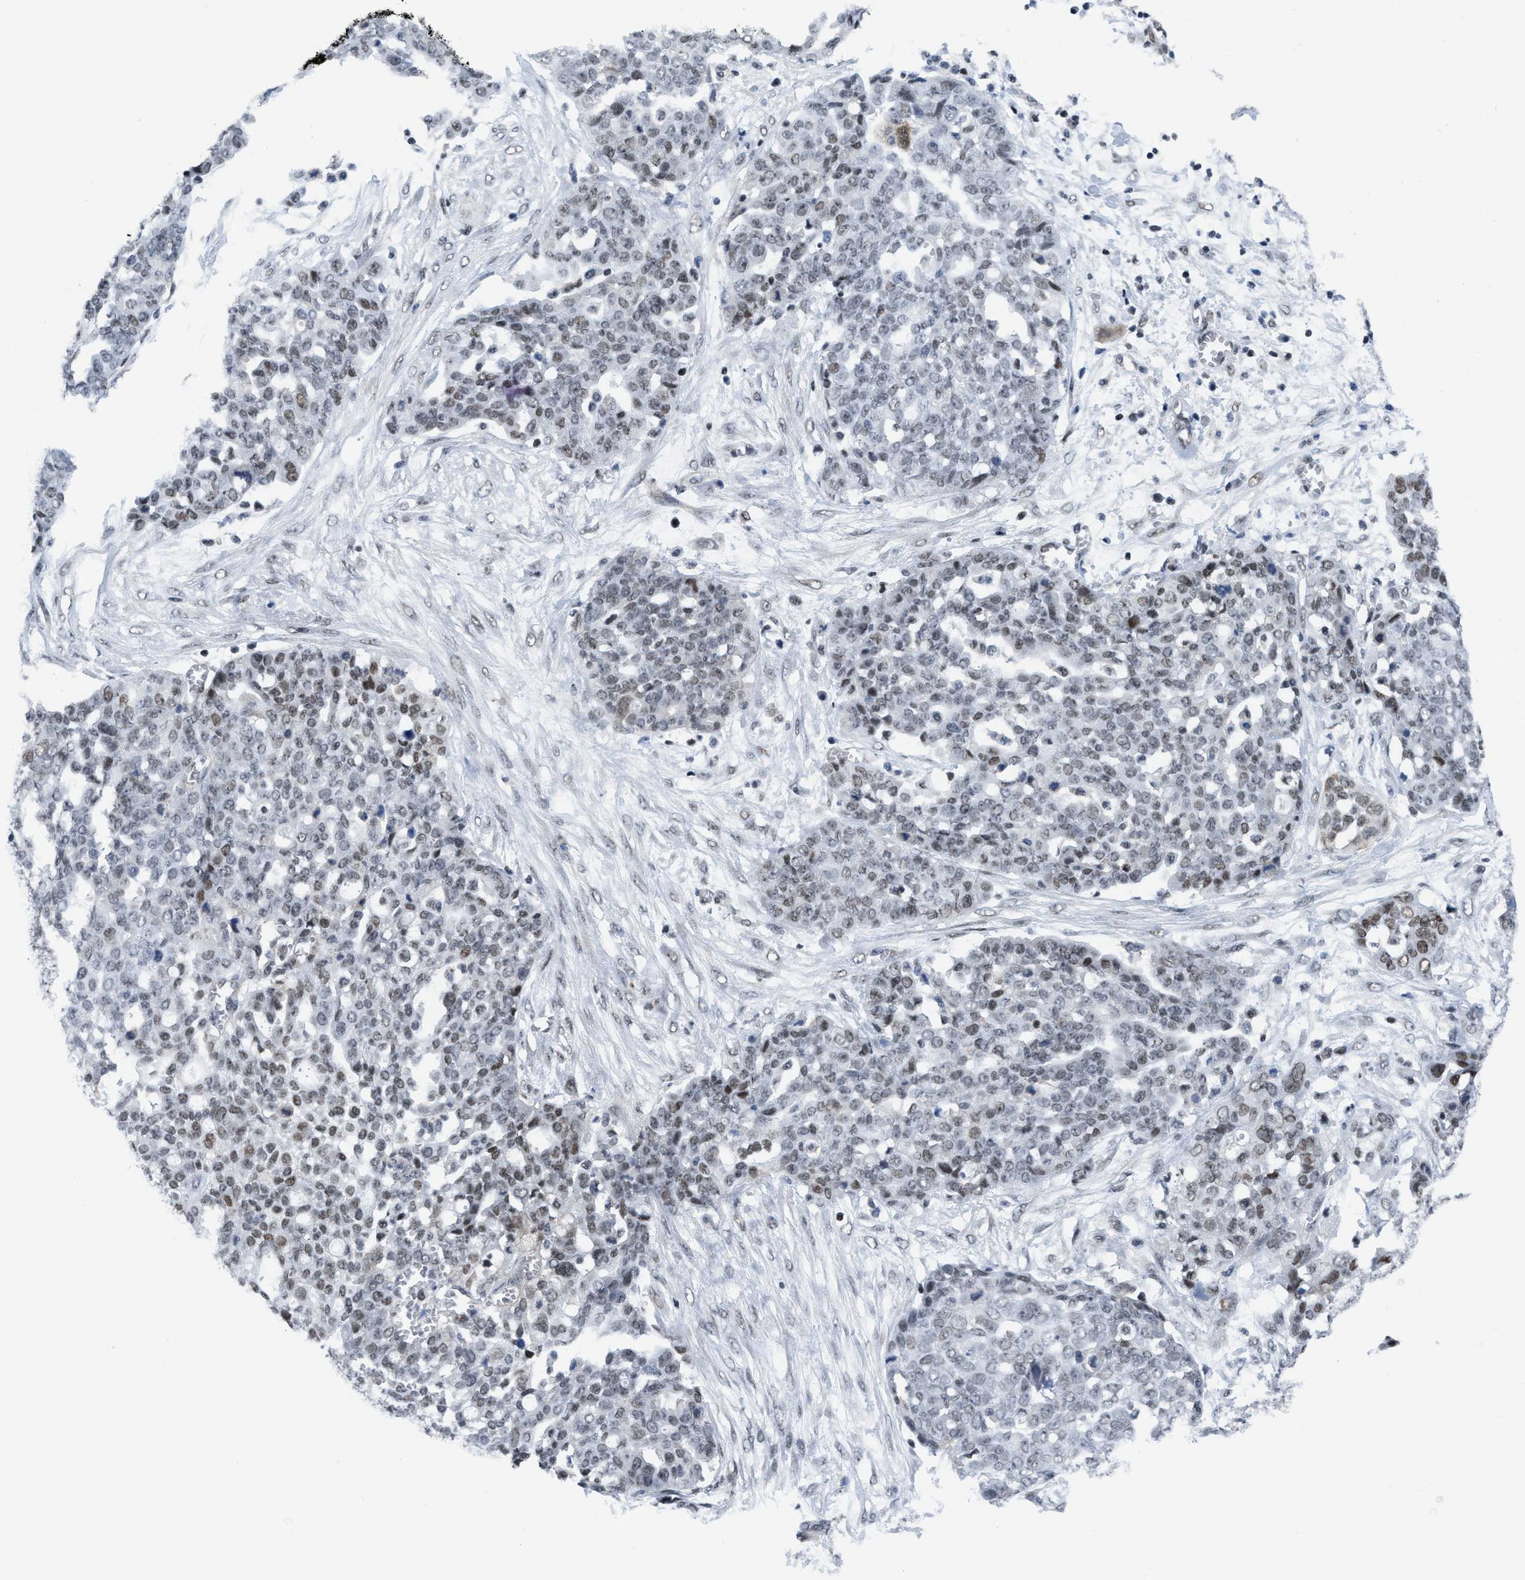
{"staining": {"intensity": "weak", "quantity": "25%-75%", "location": "nuclear"}, "tissue": "ovarian cancer", "cell_type": "Tumor cells", "image_type": "cancer", "snomed": [{"axis": "morphology", "description": "Cystadenocarcinoma, serous, NOS"}, {"axis": "topography", "description": "Soft tissue"}, {"axis": "topography", "description": "Ovary"}], "caption": "A high-resolution image shows immunohistochemistry (IHC) staining of serous cystadenocarcinoma (ovarian), which shows weak nuclear positivity in approximately 25%-75% of tumor cells.", "gene": "MIER1", "patient": {"sex": "female", "age": 57}}